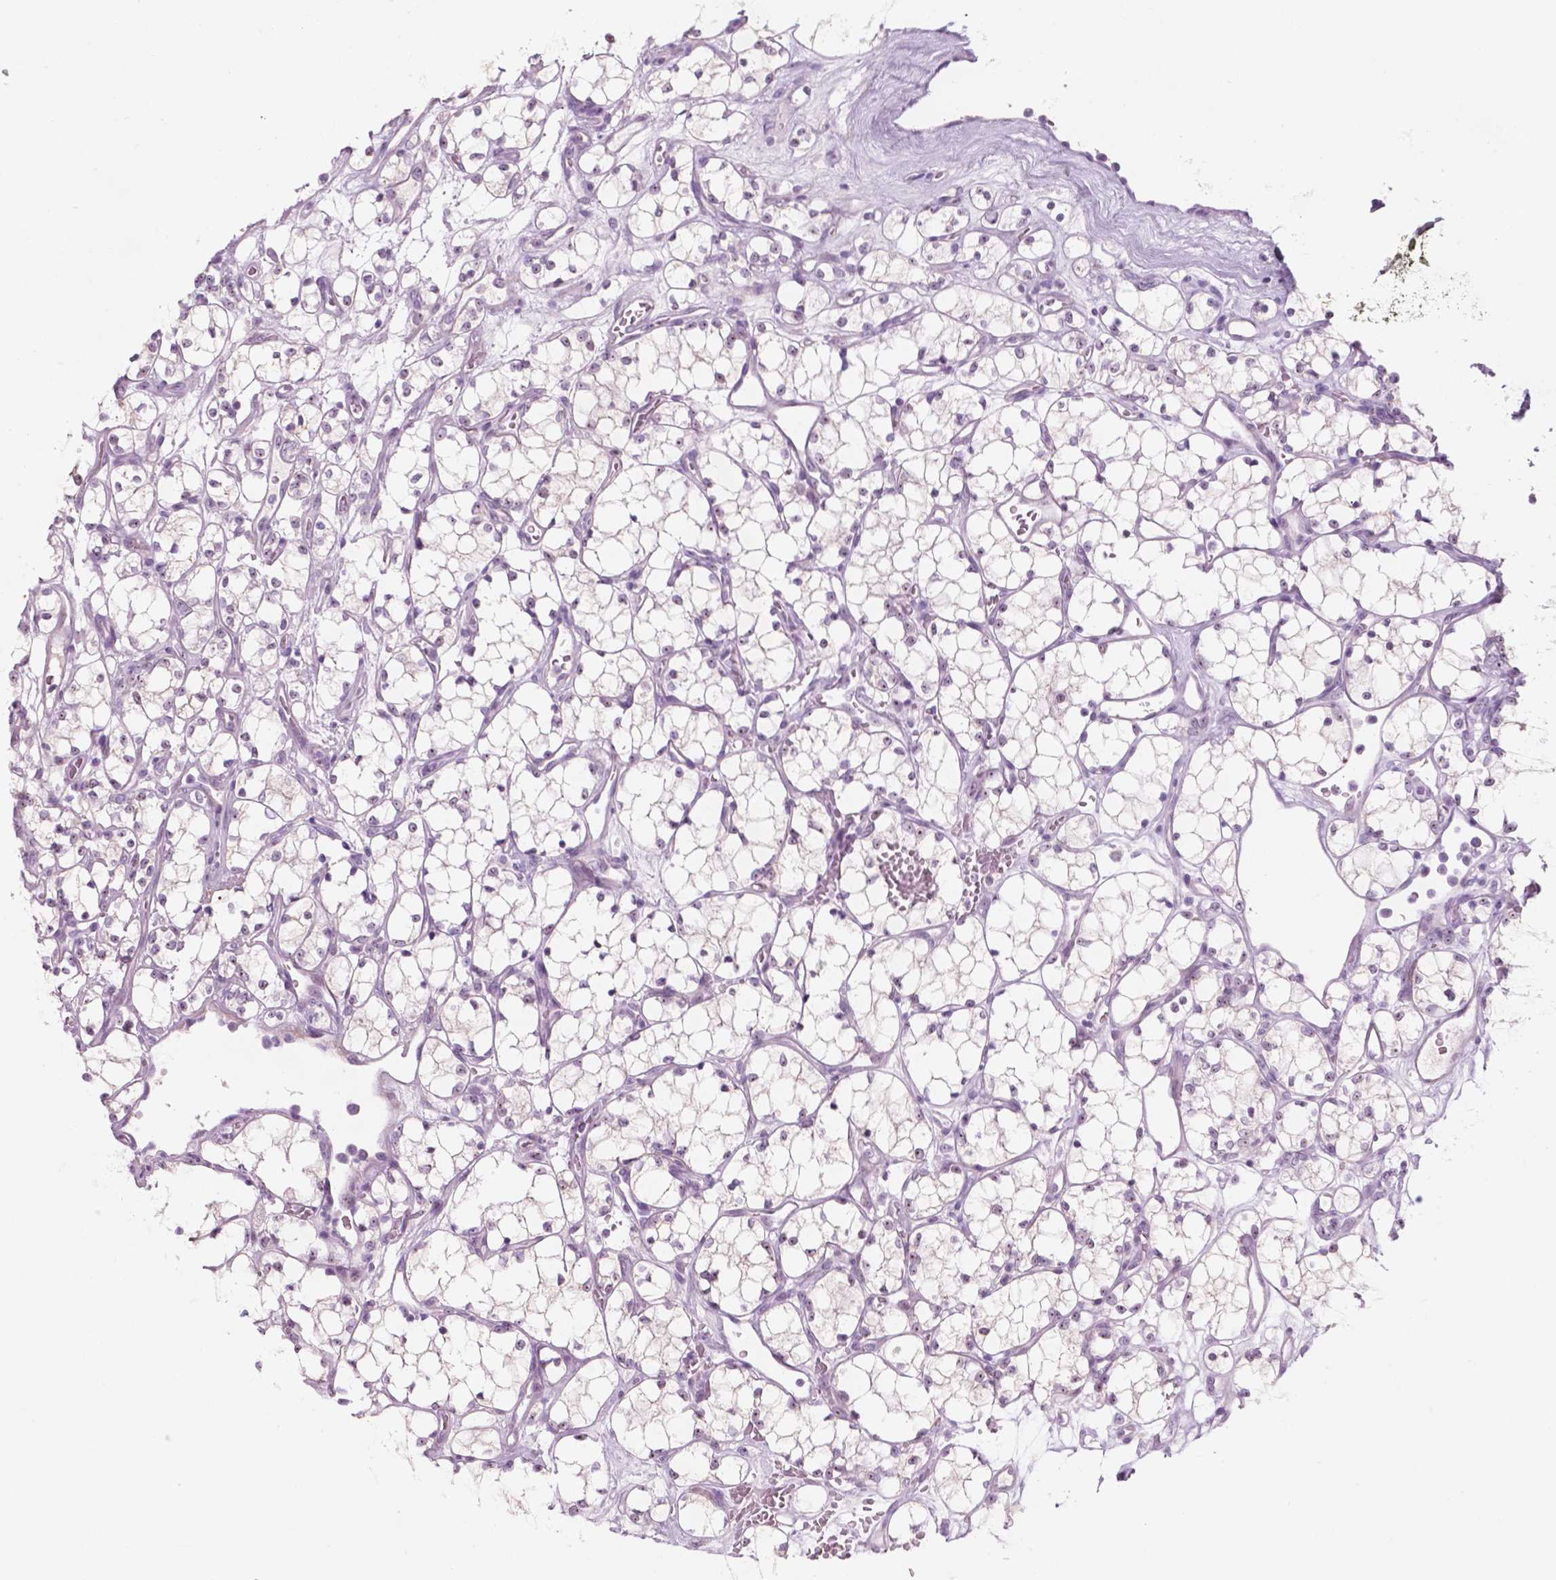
{"staining": {"intensity": "negative", "quantity": "none", "location": "none"}, "tissue": "renal cancer", "cell_type": "Tumor cells", "image_type": "cancer", "snomed": [{"axis": "morphology", "description": "Adenocarcinoma, NOS"}, {"axis": "topography", "description": "Kidney"}], "caption": "Tumor cells are negative for protein expression in human adenocarcinoma (renal).", "gene": "ZNF853", "patient": {"sex": "female", "age": 69}}